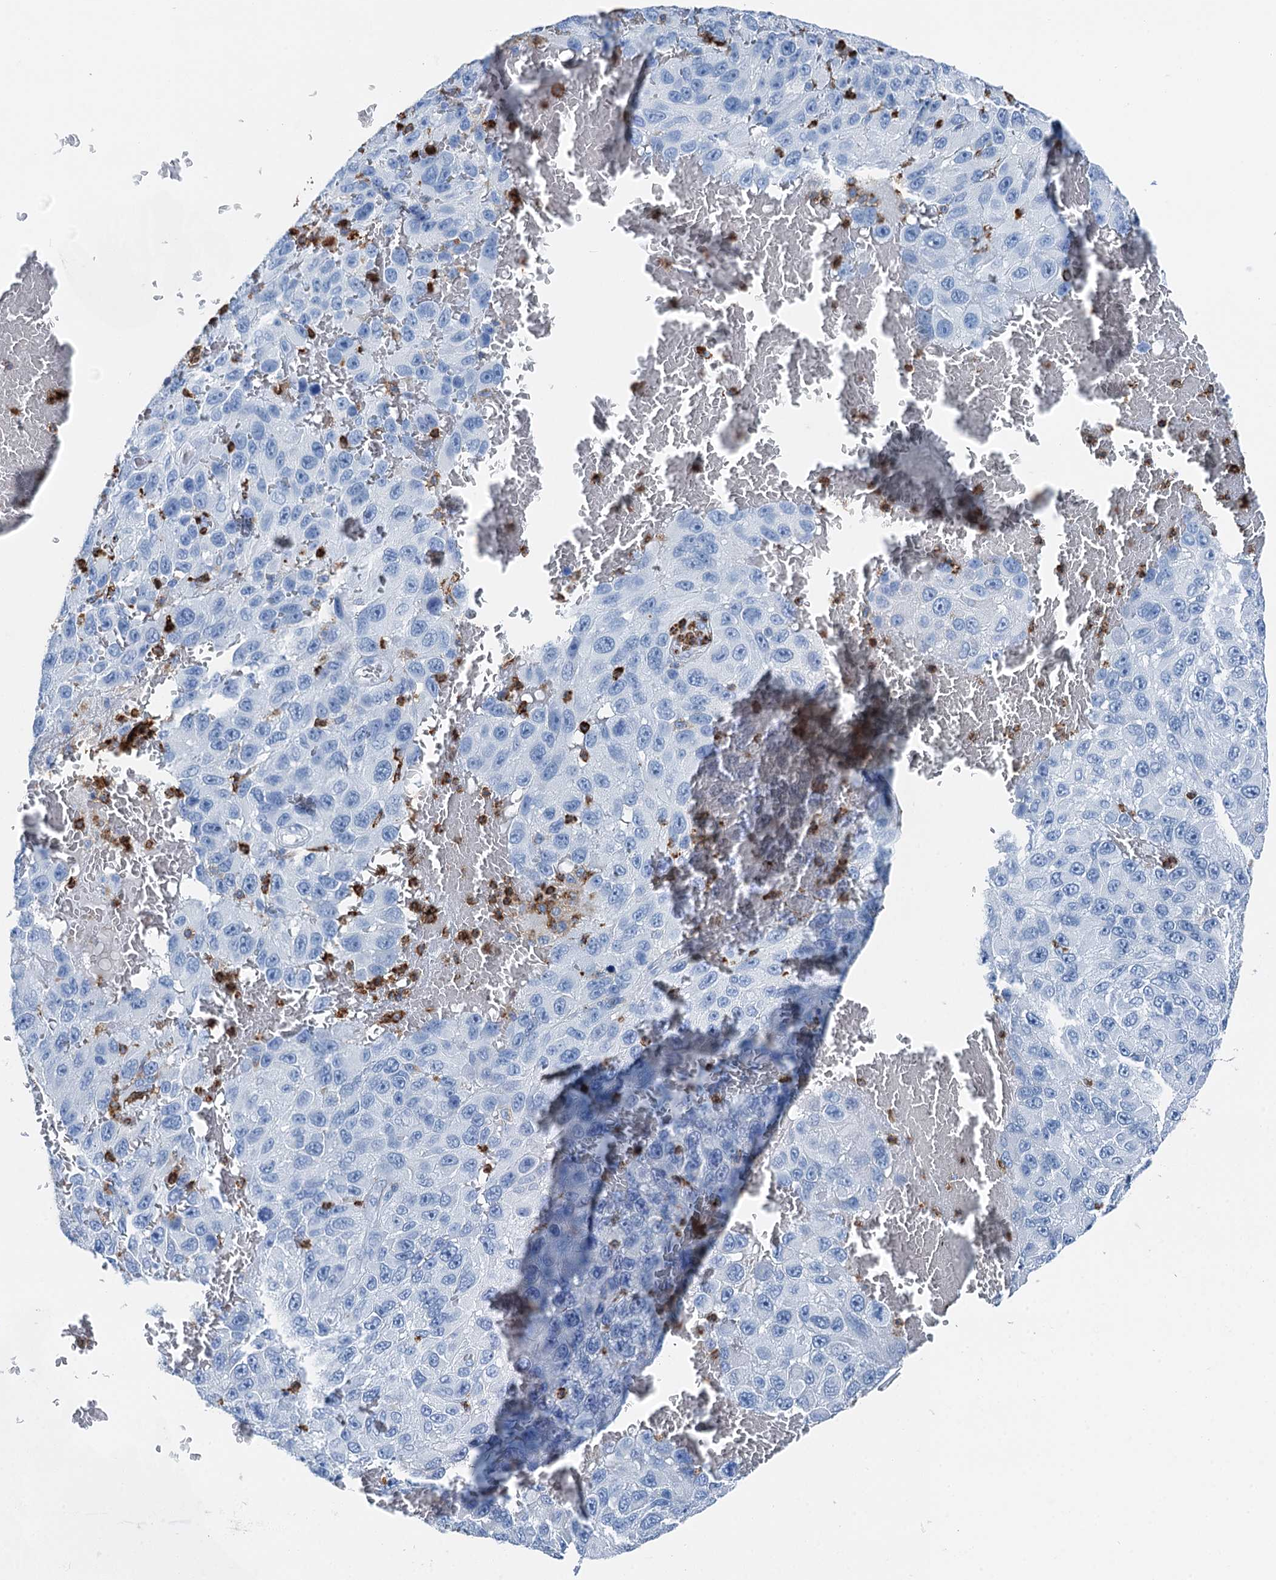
{"staining": {"intensity": "negative", "quantity": "none", "location": "none"}, "tissue": "melanoma", "cell_type": "Tumor cells", "image_type": "cancer", "snomed": [{"axis": "morphology", "description": "Normal tissue, NOS"}, {"axis": "morphology", "description": "Malignant melanoma, NOS"}, {"axis": "topography", "description": "Skin"}], "caption": "Human malignant melanoma stained for a protein using immunohistochemistry (IHC) displays no positivity in tumor cells.", "gene": "PLAC8", "patient": {"sex": "female", "age": 96}}